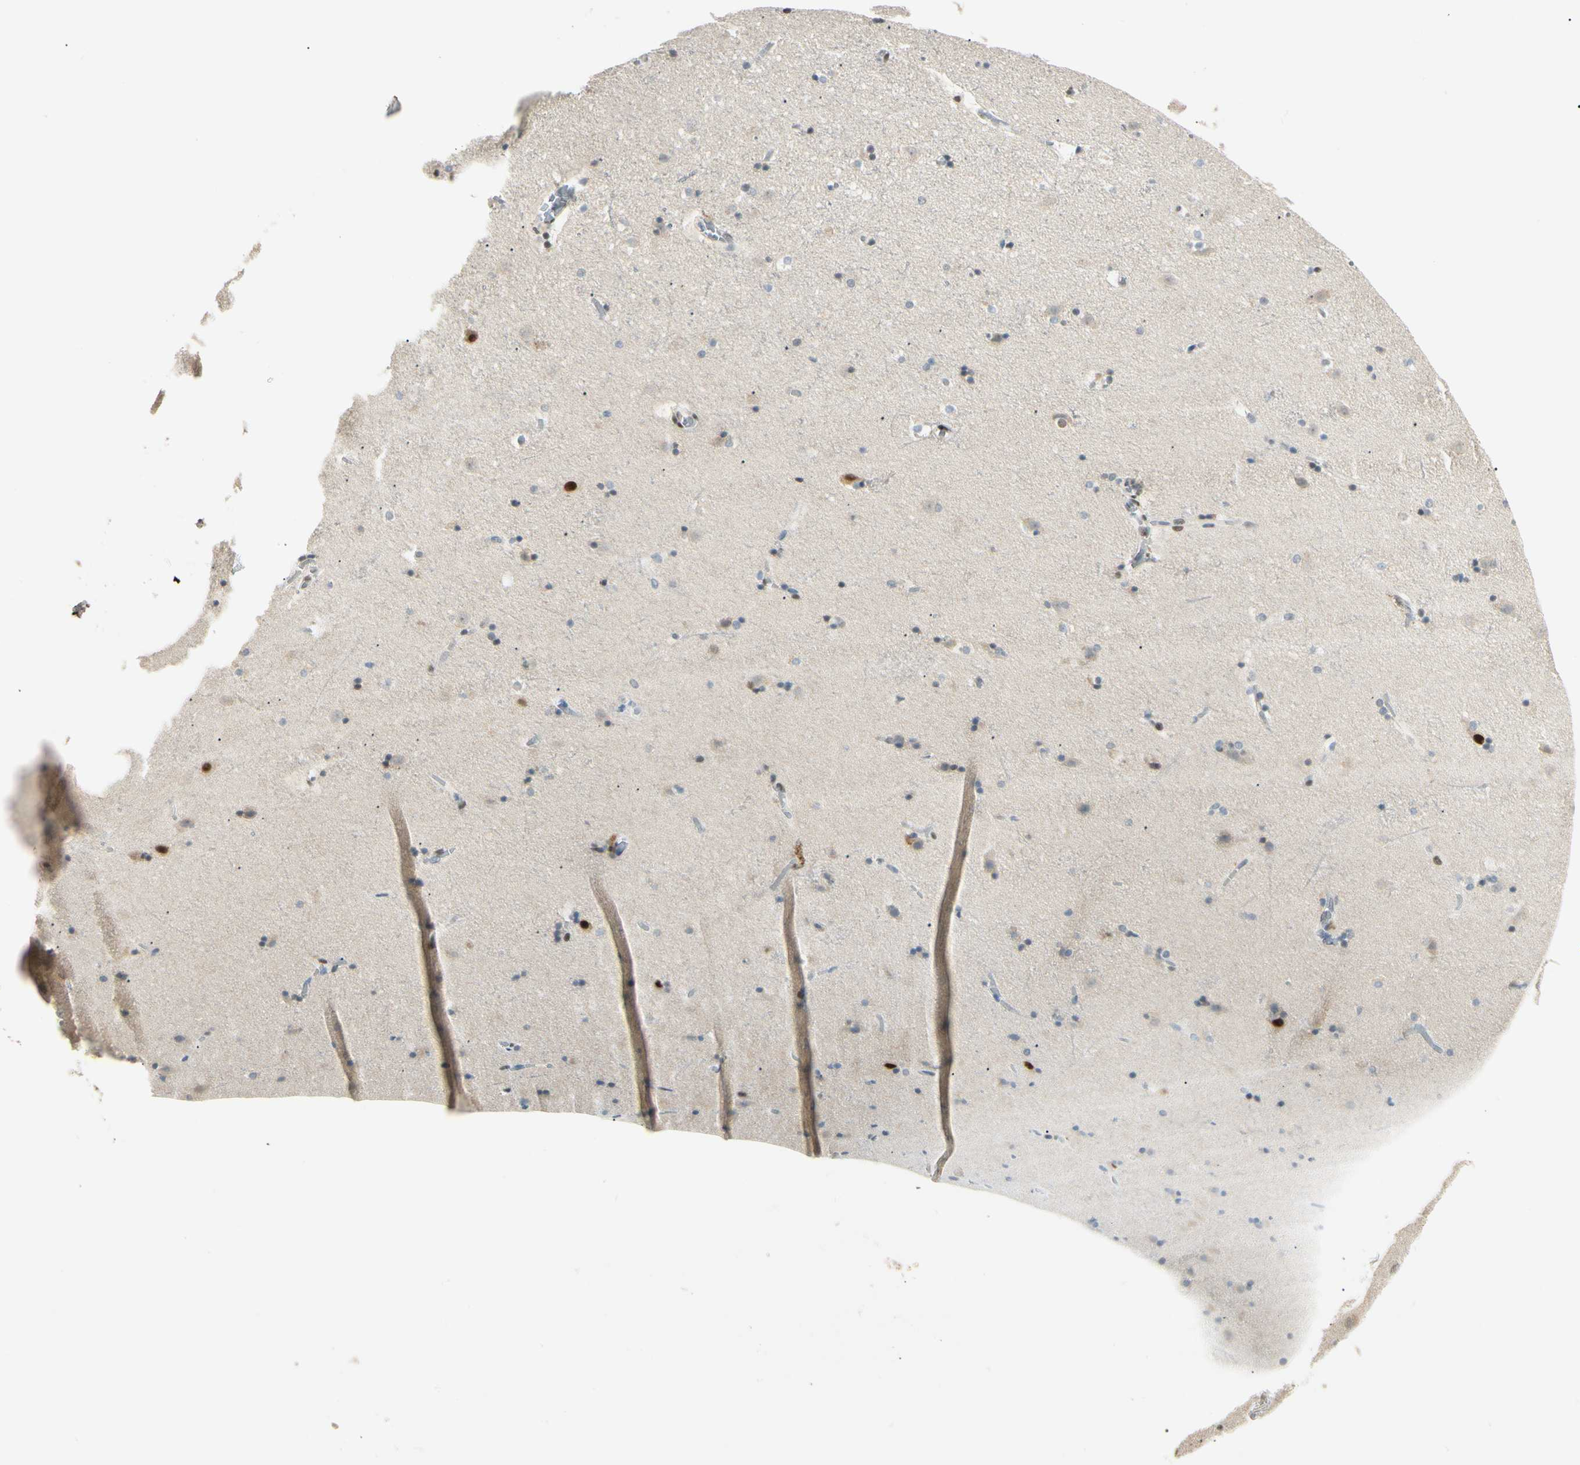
{"staining": {"intensity": "moderate", "quantity": ">75%", "location": "cytoplasmic/membranous,nuclear"}, "tissue": "caudate", "cell_type": "Glial cells", "image_type": "normal", "snomed": [{"axis": "morphology", "description": "Normal tissue, NOS"}, {"axis": "topography", "description": "Lateral ventricle wall"}], "caption": "Immunohistochemical staining of normal human caudate exhibits >75% levels of moderate cytoplasmic/membranous,nuclear protein positivity in approximately >75% of glial cells.", "gene": "ATXN1", "patient": {"sex": "male", "age": 45}}